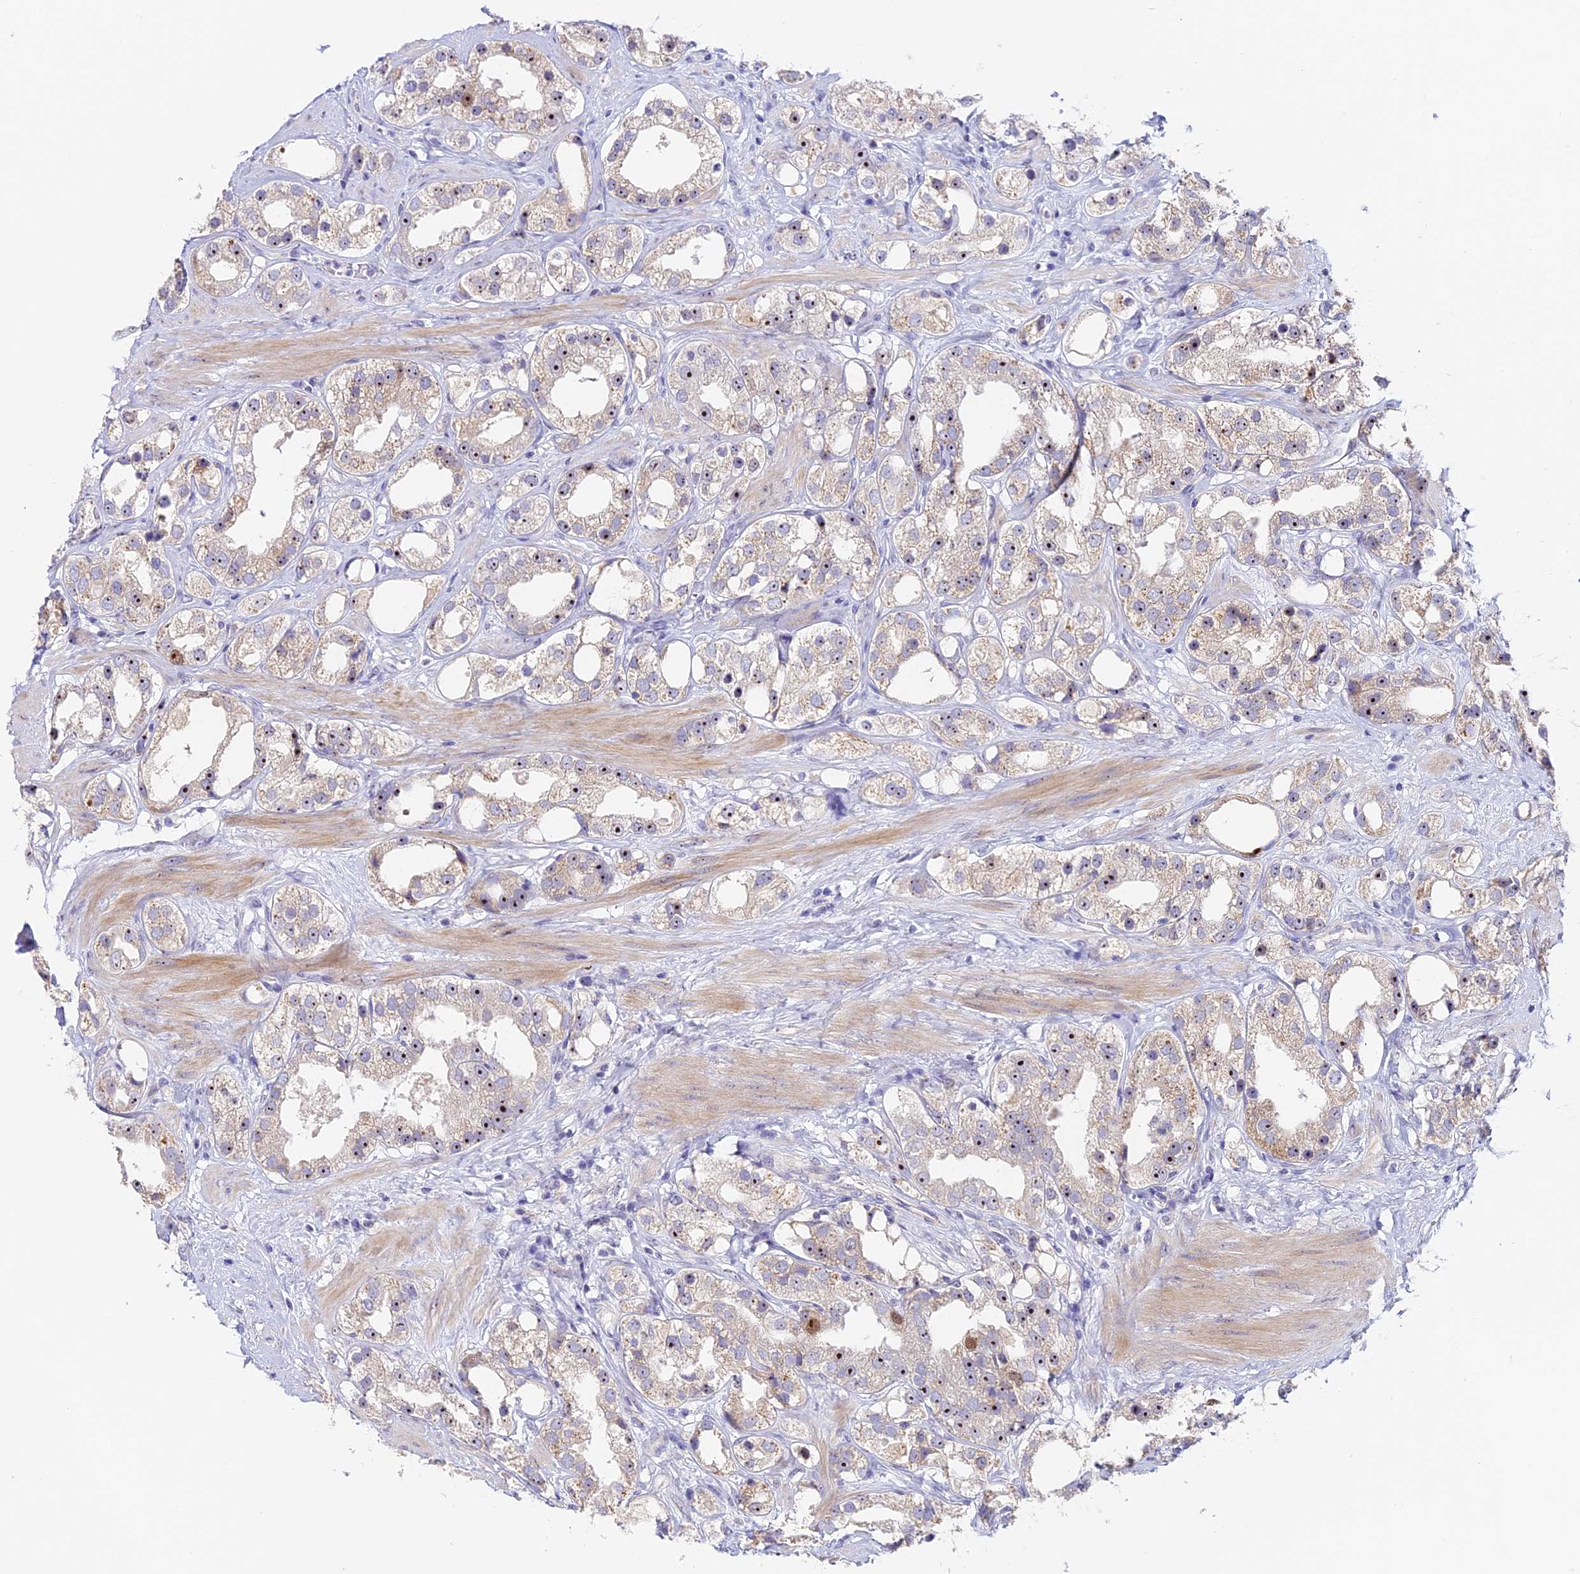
{"staining": {"intensity": "moderate", "quantity": ">75%", "location": "cytoplasmic/membranous,nuclear"}, "tissue": "prostate cancer", "cell_type": "Tumor cells", "image_type": "cancer", "snomed": [{"axis": "morphology", "description": "Adenocarcinoma, NOS"}, {"axis": "topography", "description": "Prostate"}], "caption": "Immunohistochemical staining of human prostate adenocarcinoma shows medium levels of moderate cytoplasmic/membranous and nuclear positivity in about >75% of tumor cells.", "gene": "RAD51", "patient": {"sex": "male", "age": 79}}